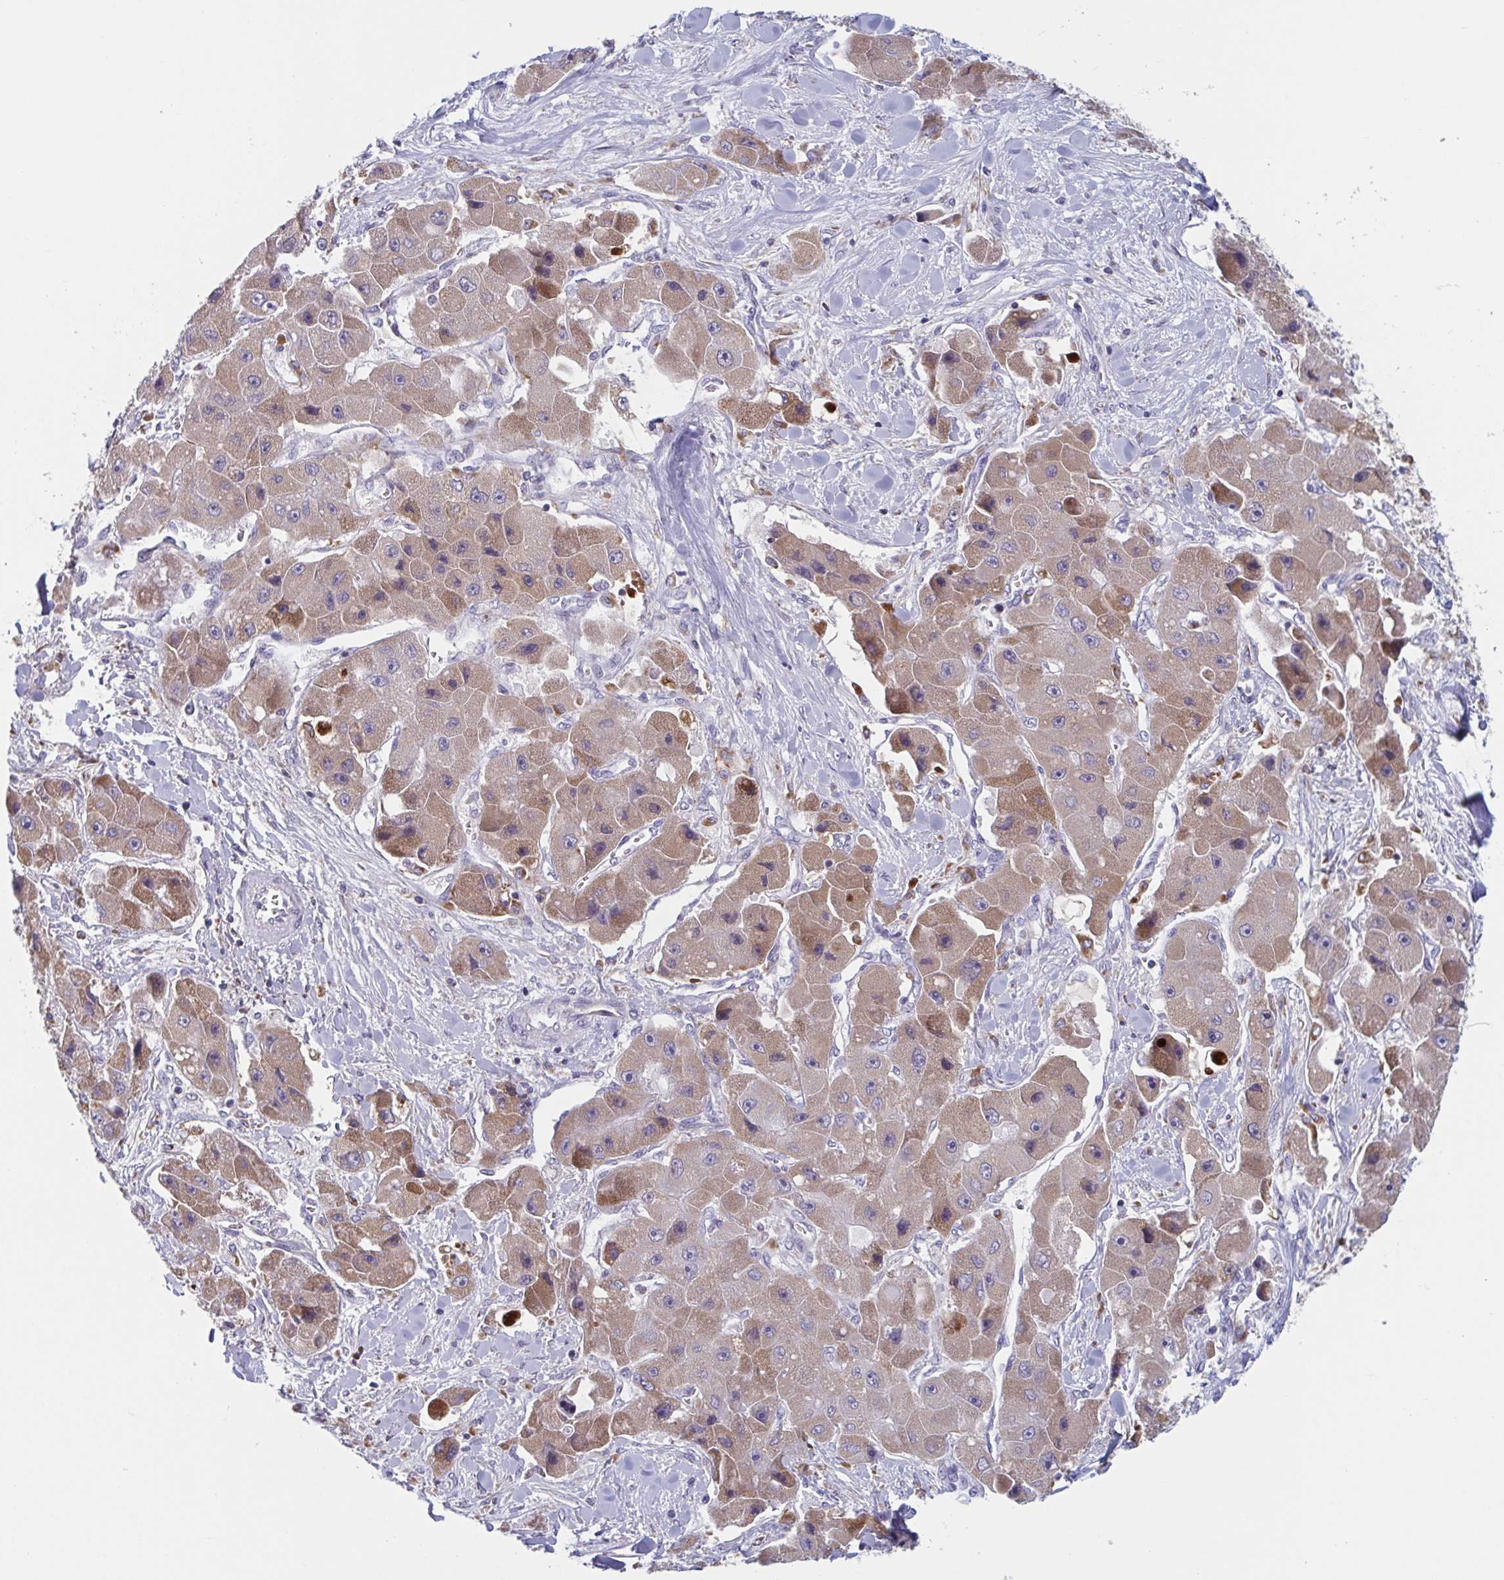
{"staining": {"intensity": "moderate", "quantity": ">75%", "location": "cytoplasmic/membranous"}, "tissue": "liver cancer", "cell_type": "Tumor cells", "image_type": "cancer", "snomed": [{"axis": "morphology", "description": "Carcinoma, Hepatocellular, NOS"}, {"axis": "topography", "description": "Liver"}], "caption": "Immunohistochemical staining of hepatocellular carcinoma (liver) demonstrates moderate cytoplasmic/membranous protein expression in approximately >75% of tumor cells. (DAB = brown stain, brightfield microscopy at high magnification).", "gene": "NIPSNAP1", "patient": {"sex": "male", "age": 24}}